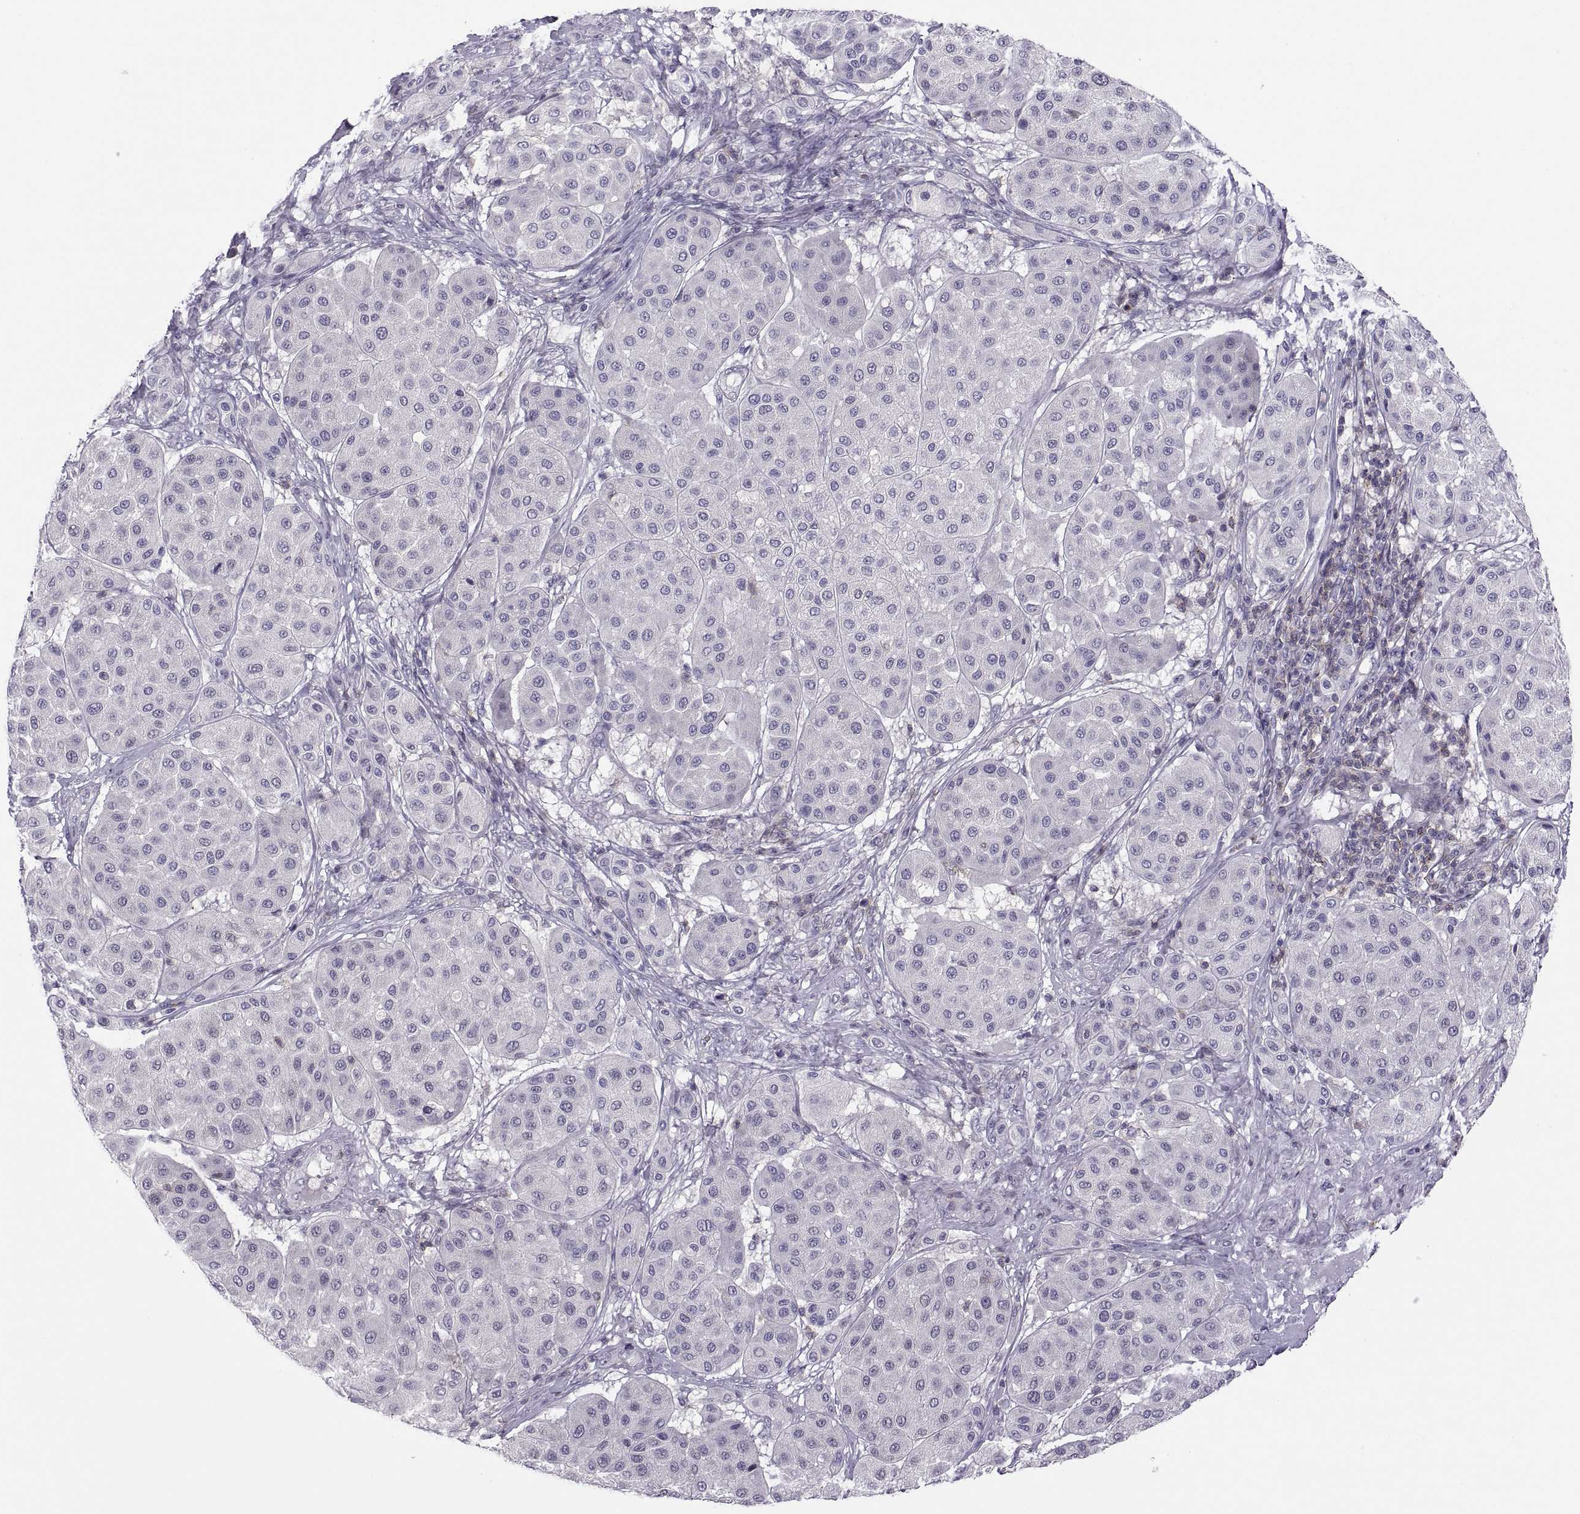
{"staining": {"intensity": "negative", "quantity": "none", "location": "none"}, "tissue": "melanoma", "cell_type": "Tumor cells", "image_type": "cancer", "snomed": [{"axis": "morphology", "description": "Malignant melanoma, Metastatic site"}, {"axis": "topography", "description": "Smooth muscle"}], "caption": "A photomicrograph of human malignant melanoma (metastatic site) is negative for staining in tumor cells. (DAB immunohistochemistry, high magnification).", "gene": "TTC21A", "patient": {"sex": "male", "age": 41}}